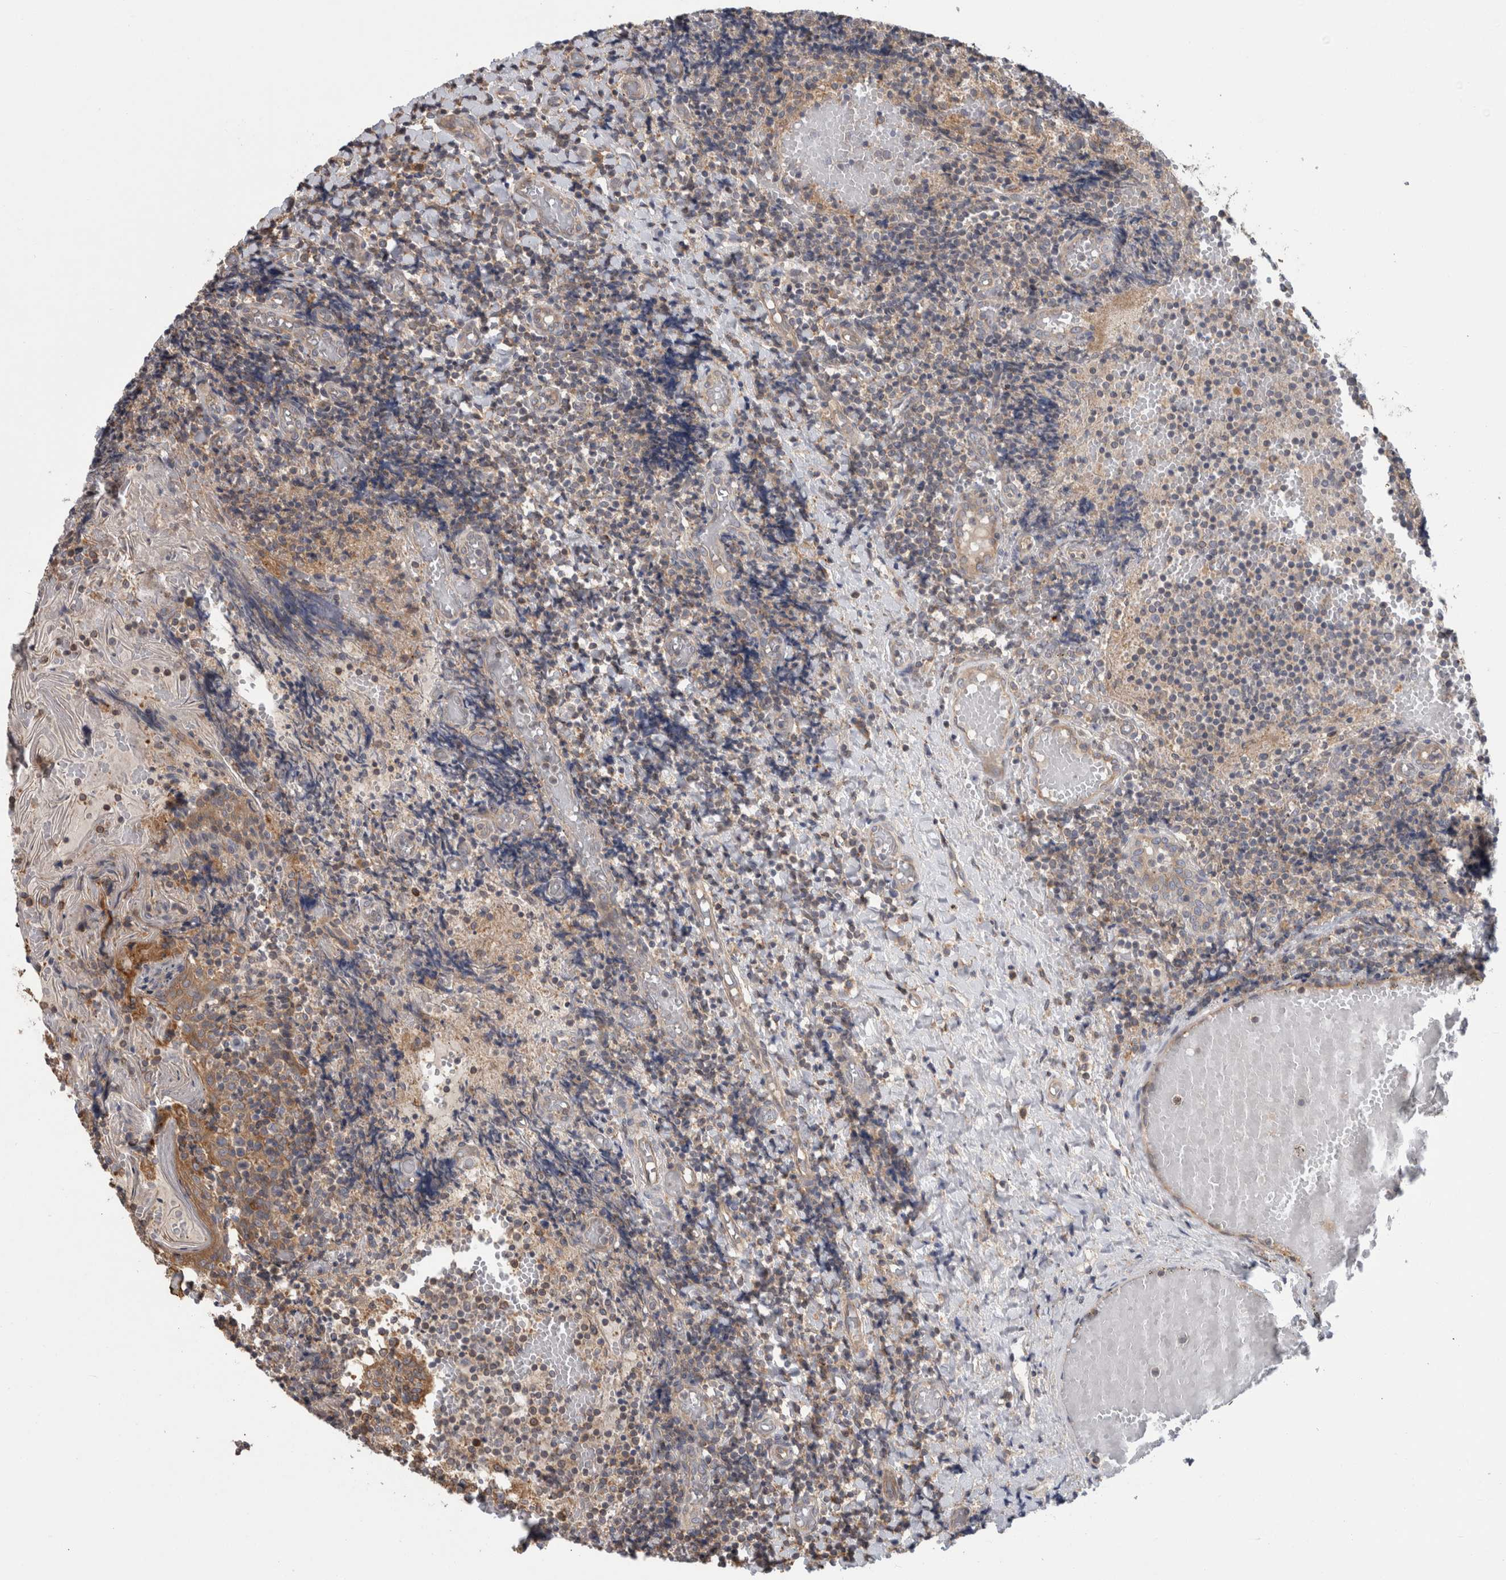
{"staining": {"intensity": "weak", "quantity": "25%-75%", "location": "cytoplasmic/membranous"}, "tissue": "tonsil", "cell_type": "Germinal center cells", "image_type": "normal", "snomed": [{"axis": "morphology", "description": "Normal tissue, NOS"}, {"axis": "topography", "description": "Tonsil"}], "caption": "This is a photomicrograph of immunohistochemistry (IHC) staining of unremarkable tonsil, which shows weak staining in the cytoplasmic/membranous of germinal center cells.", "gene": "PARP6", "patient": {"sex": "female", "age": 19}}